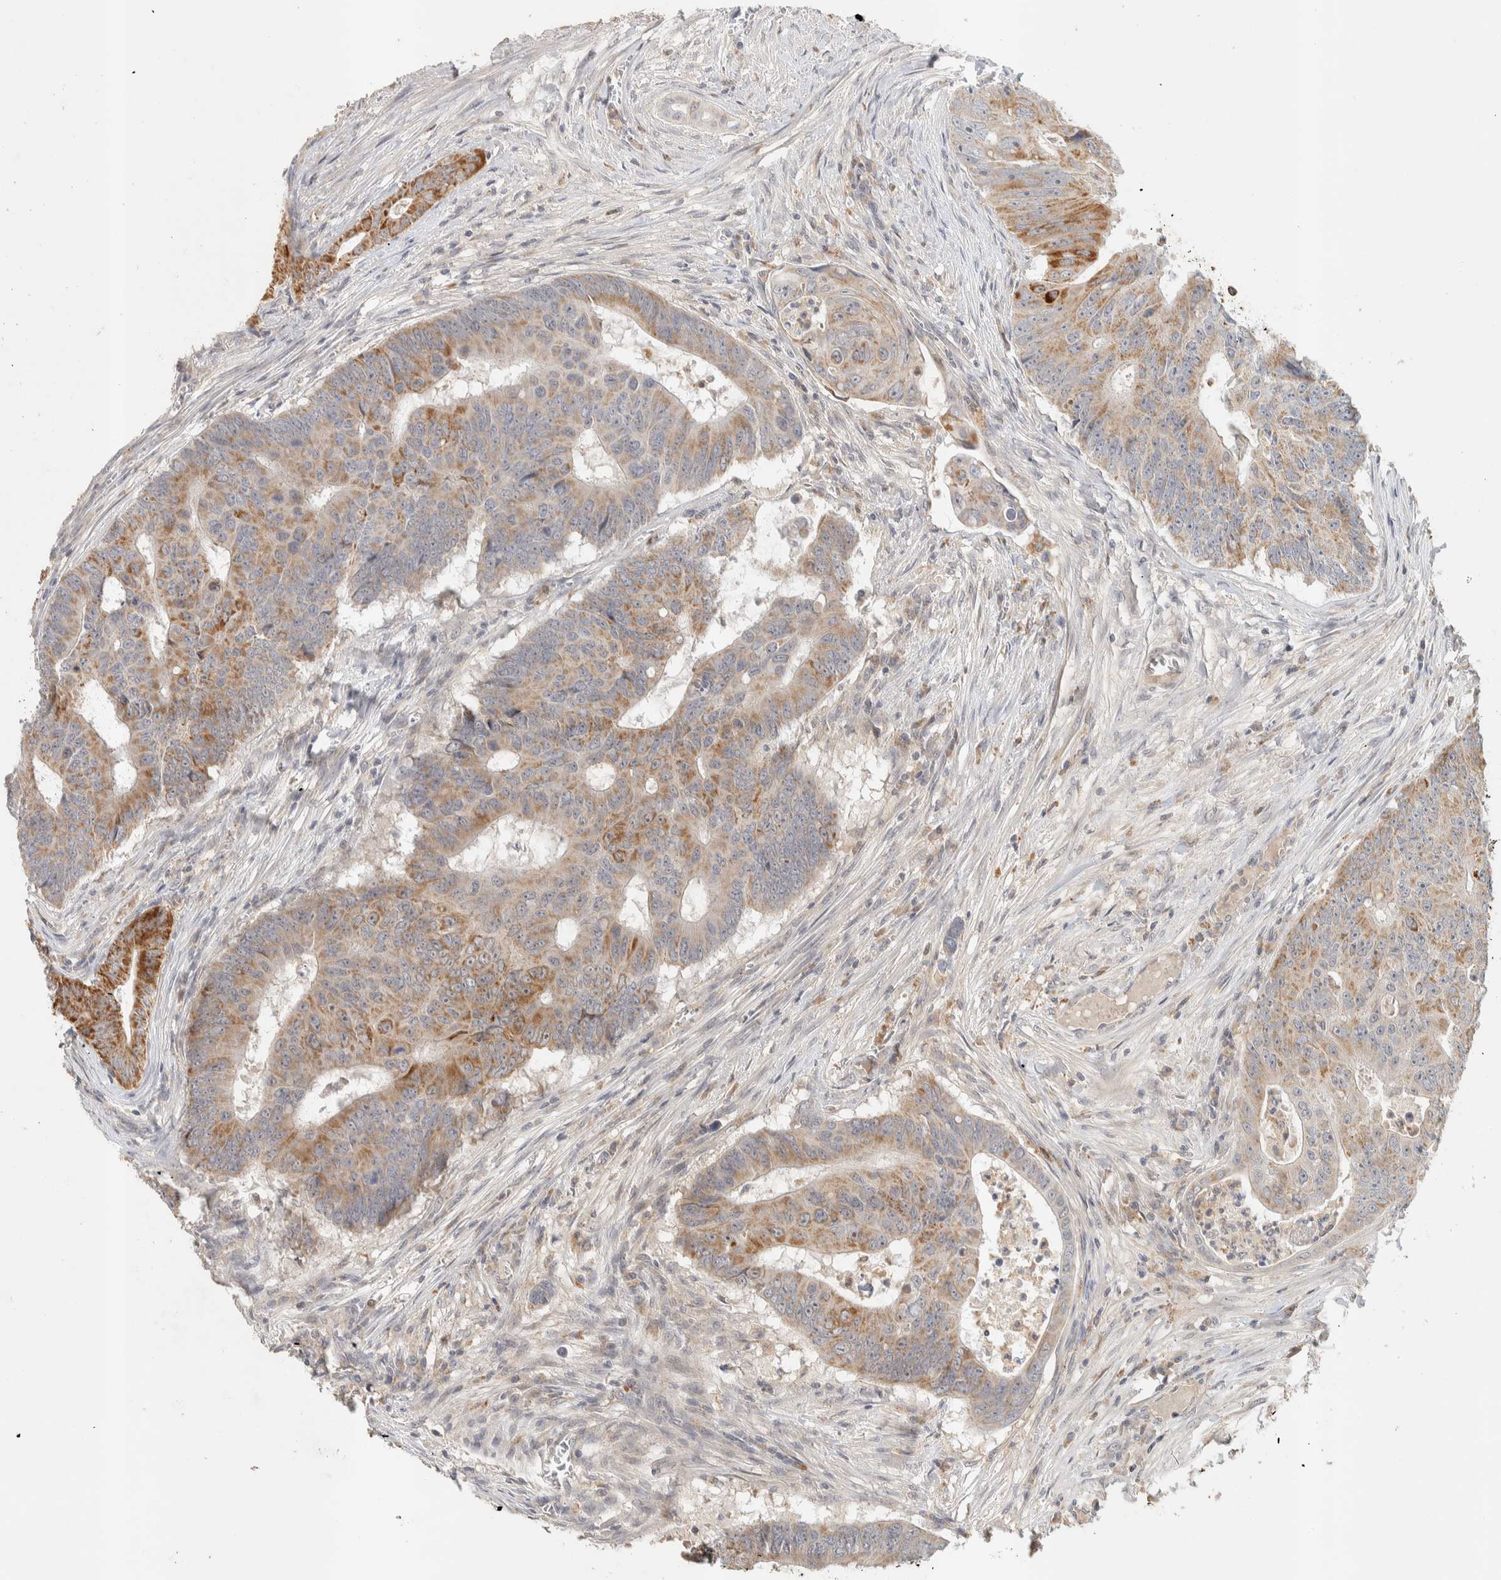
{"staining": {"intensity": "moderate", "quantity": ">75%", "location": "cytoplasmic/membranous"}, "tissue": "colorectal cancer", "cell_type": "Tumor cells", "image_type": "cancer", "snomed": [{"axis": "morphology", "description": "Adenocarcinoma, NOS"}, {"axis": "topography", "description": "Colon"}], "caption": "Immunohistochemical staining of human colorectal adenocarcinoma shows medium levels of moderate cytoplasmic/membranous expression in about >75% of tumor cells.", "gene": "ITPA", "patient": {"sex": "male", "age": 87}}